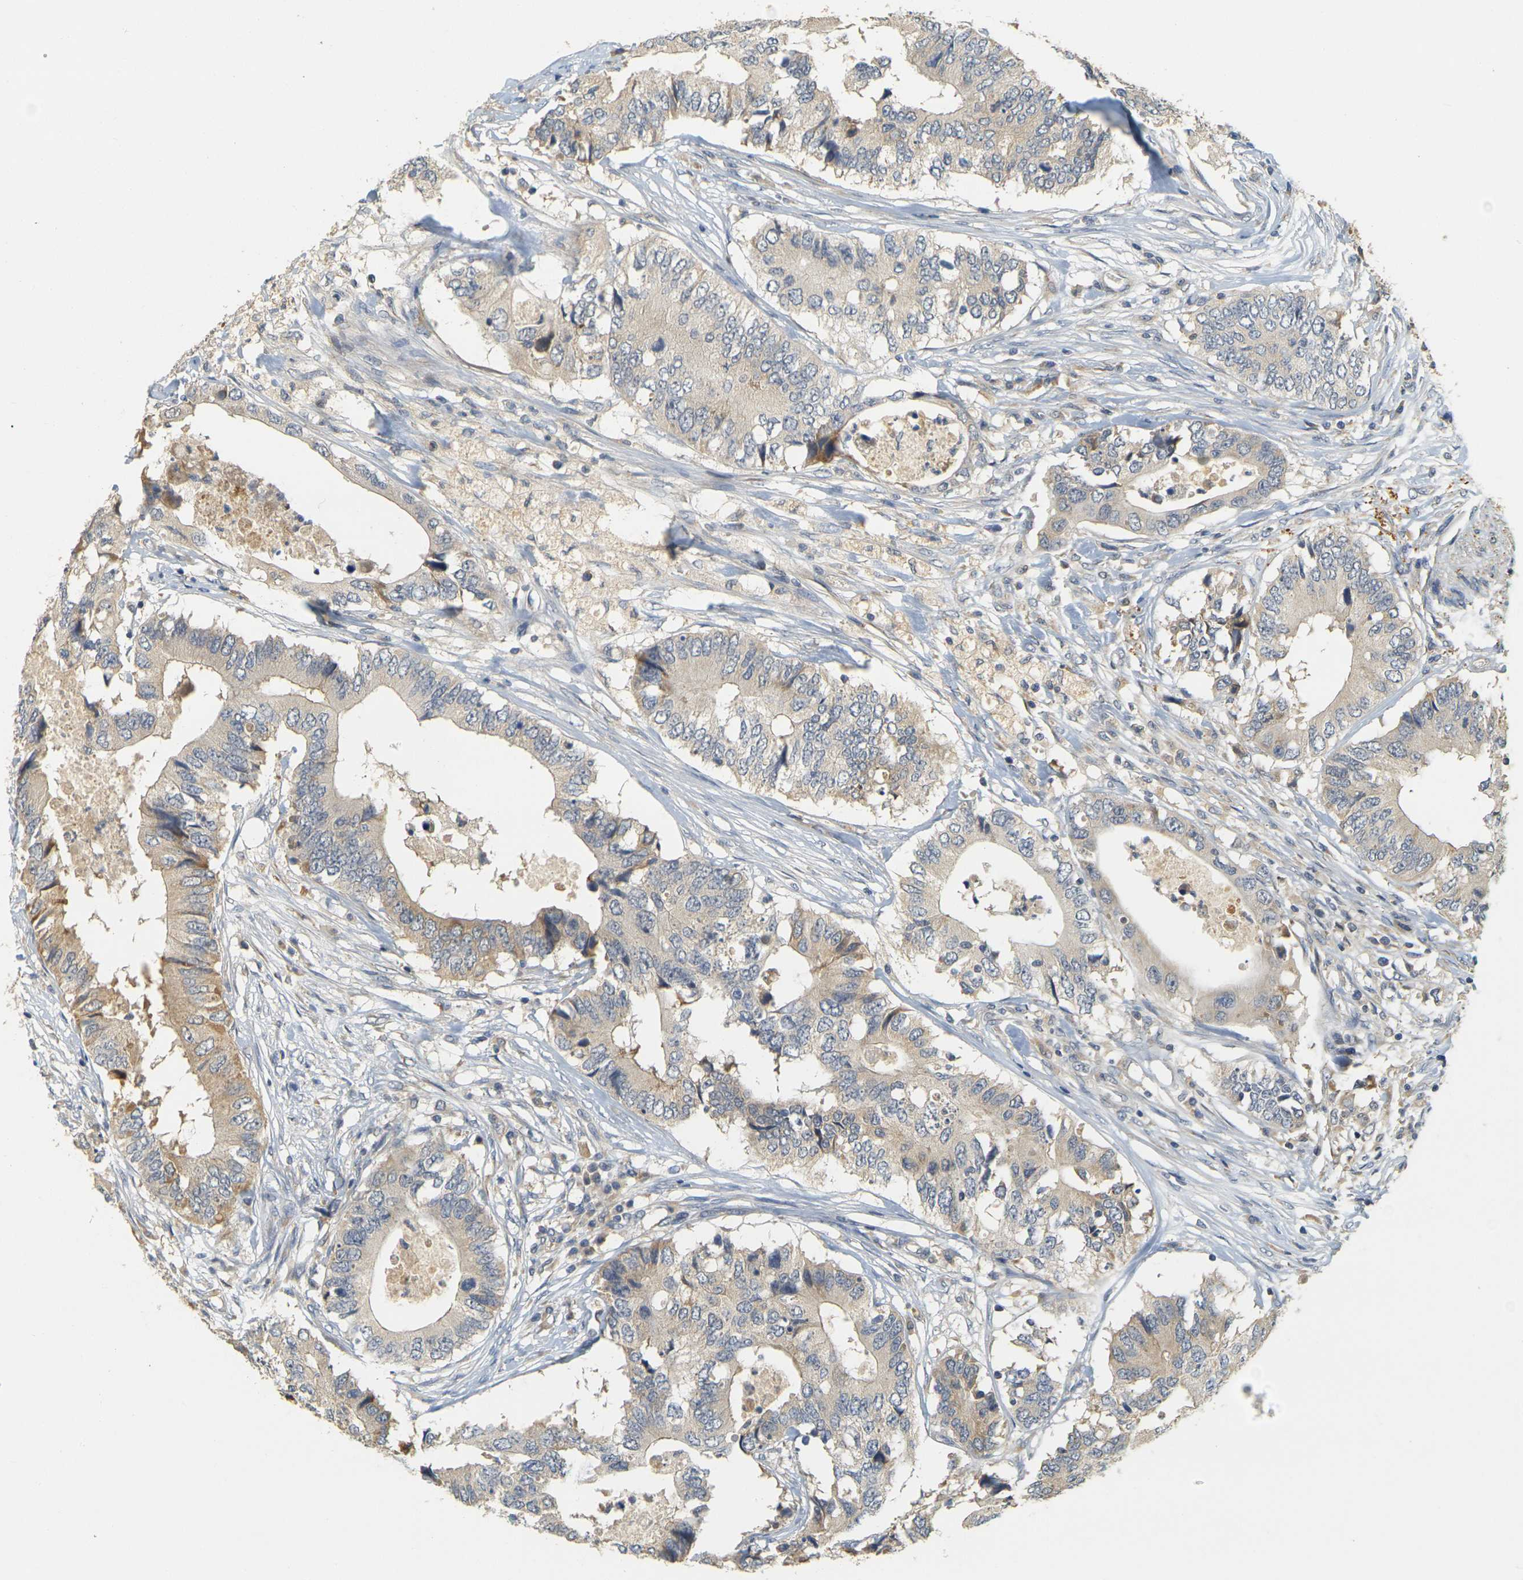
{"staining": {"intensity": "weak", "quantity": ">75%", "location": "cytoplasmic/membranous"}, "tissue": "colorectal cancer", "cell_type": "Tumor cells", "image_type": "cancer", "snomed": [{"axis": "morphology", "description": "Adenocarcinoma, NOS"}, {"axis": "topography", "description": "Colon"}], "caption": "High-power microscopy captured an immunohistochemistry photomicrograph of adenocarcinoma (colorectal), revealing weak cytoplasmic/membranous expression in approximately >75% of tumor cells. The staining is performed using DAB brown chromogen to label protein expression. The nuclei are counter-stained blue using hematoxylin.", "gene": "GDAP1", "patient": {"sex": "male", "age": 71}}